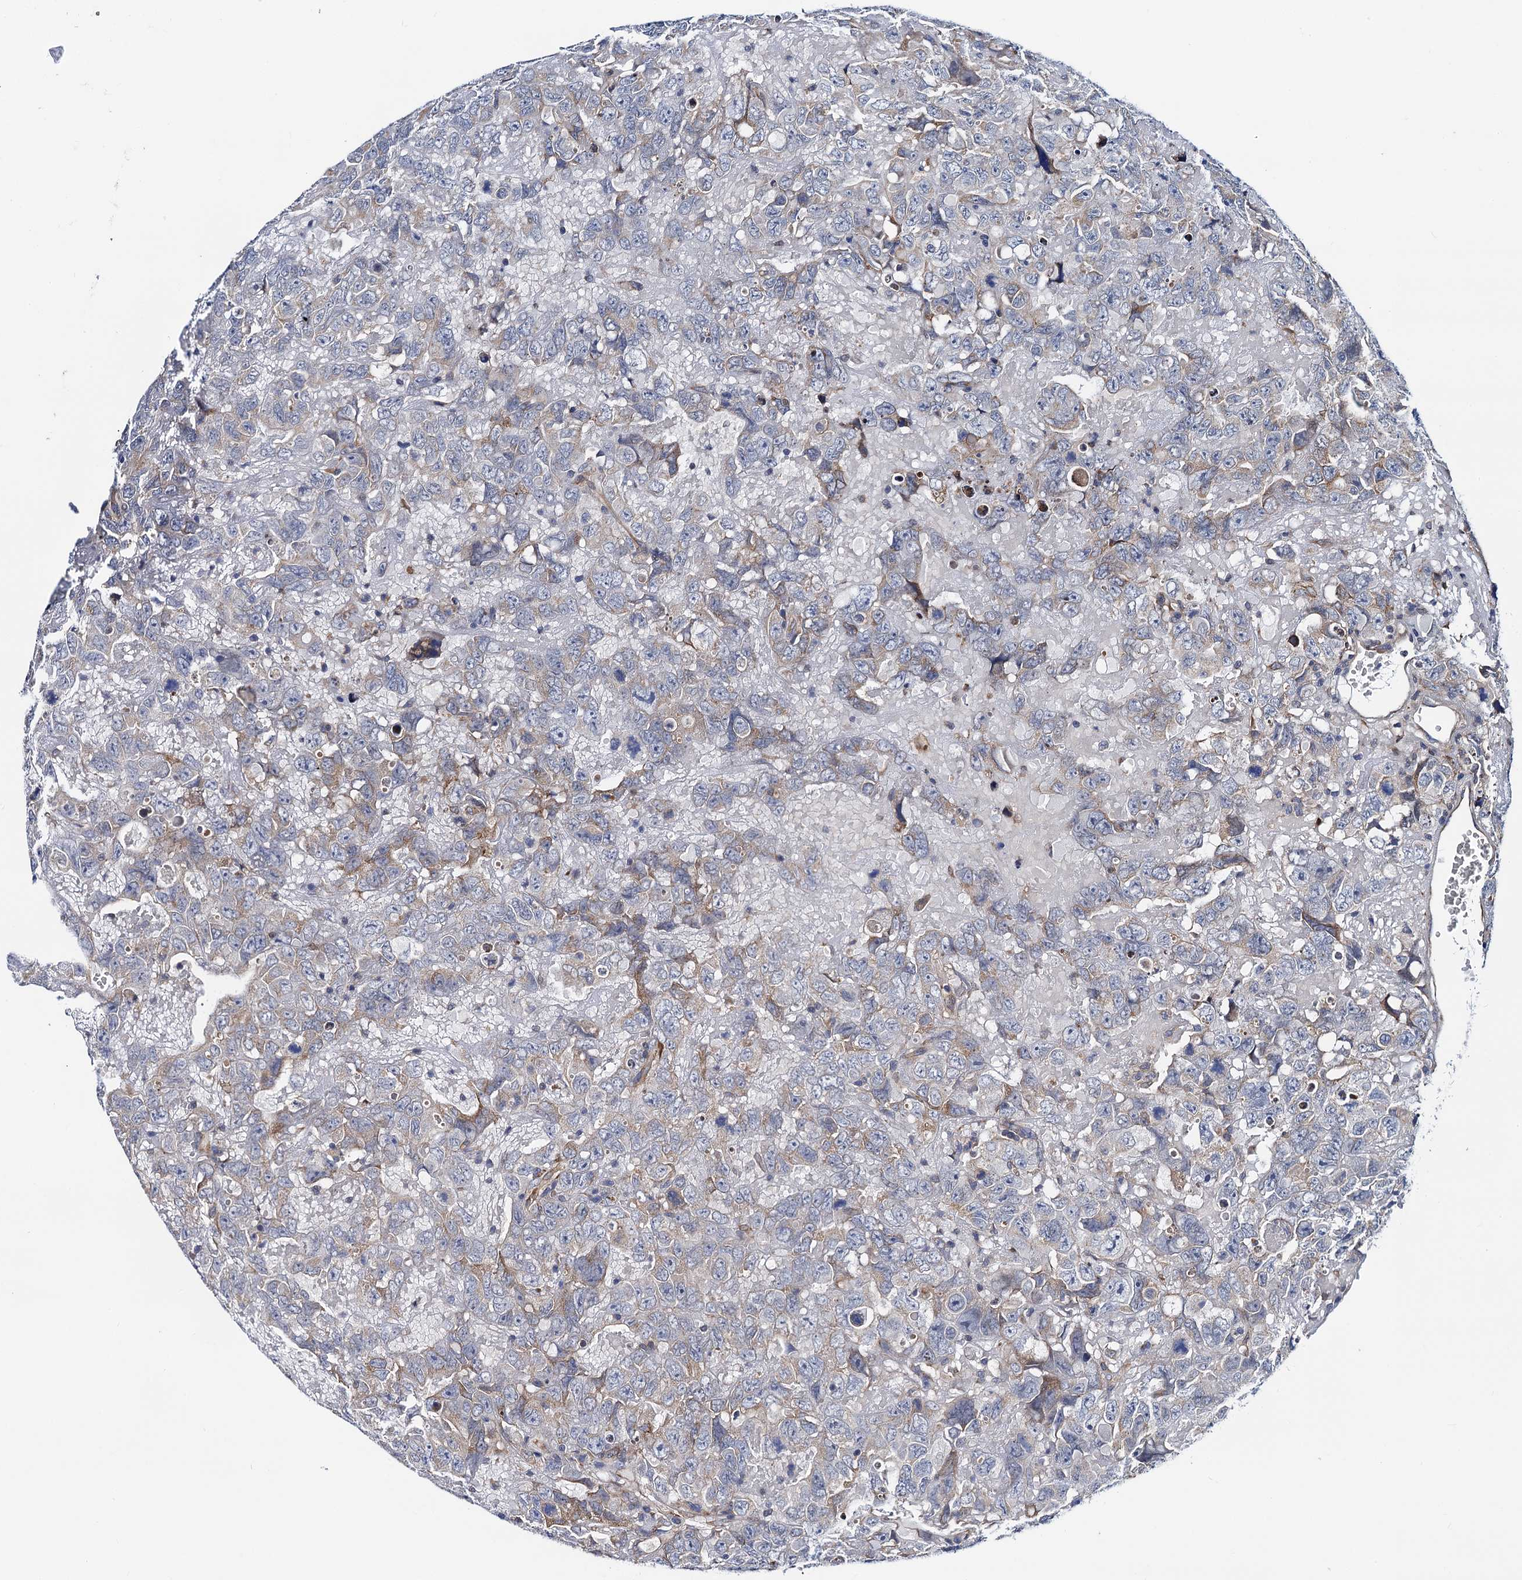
{"staining": {"intensity": "moderate", "quantity": "<25%", "location": "cytoplasmic/membranous"}, "tissue": "testis cancer", "cell_type": "Tumor cells", "image_type": "cancer", "snomed": [{"axis": "morphology", "description": "Carcinoma, Embryonal, NOS"}, {"axis": "topography", "description": "Testis"}], "caption": "Embryonal carcinoma (testis) tissue exhibits moderate cytoplasmic/membranous staining in about <25% of tumor cells", "gene": "PGLS", "patient": {"sex": "male", "age": 45}}